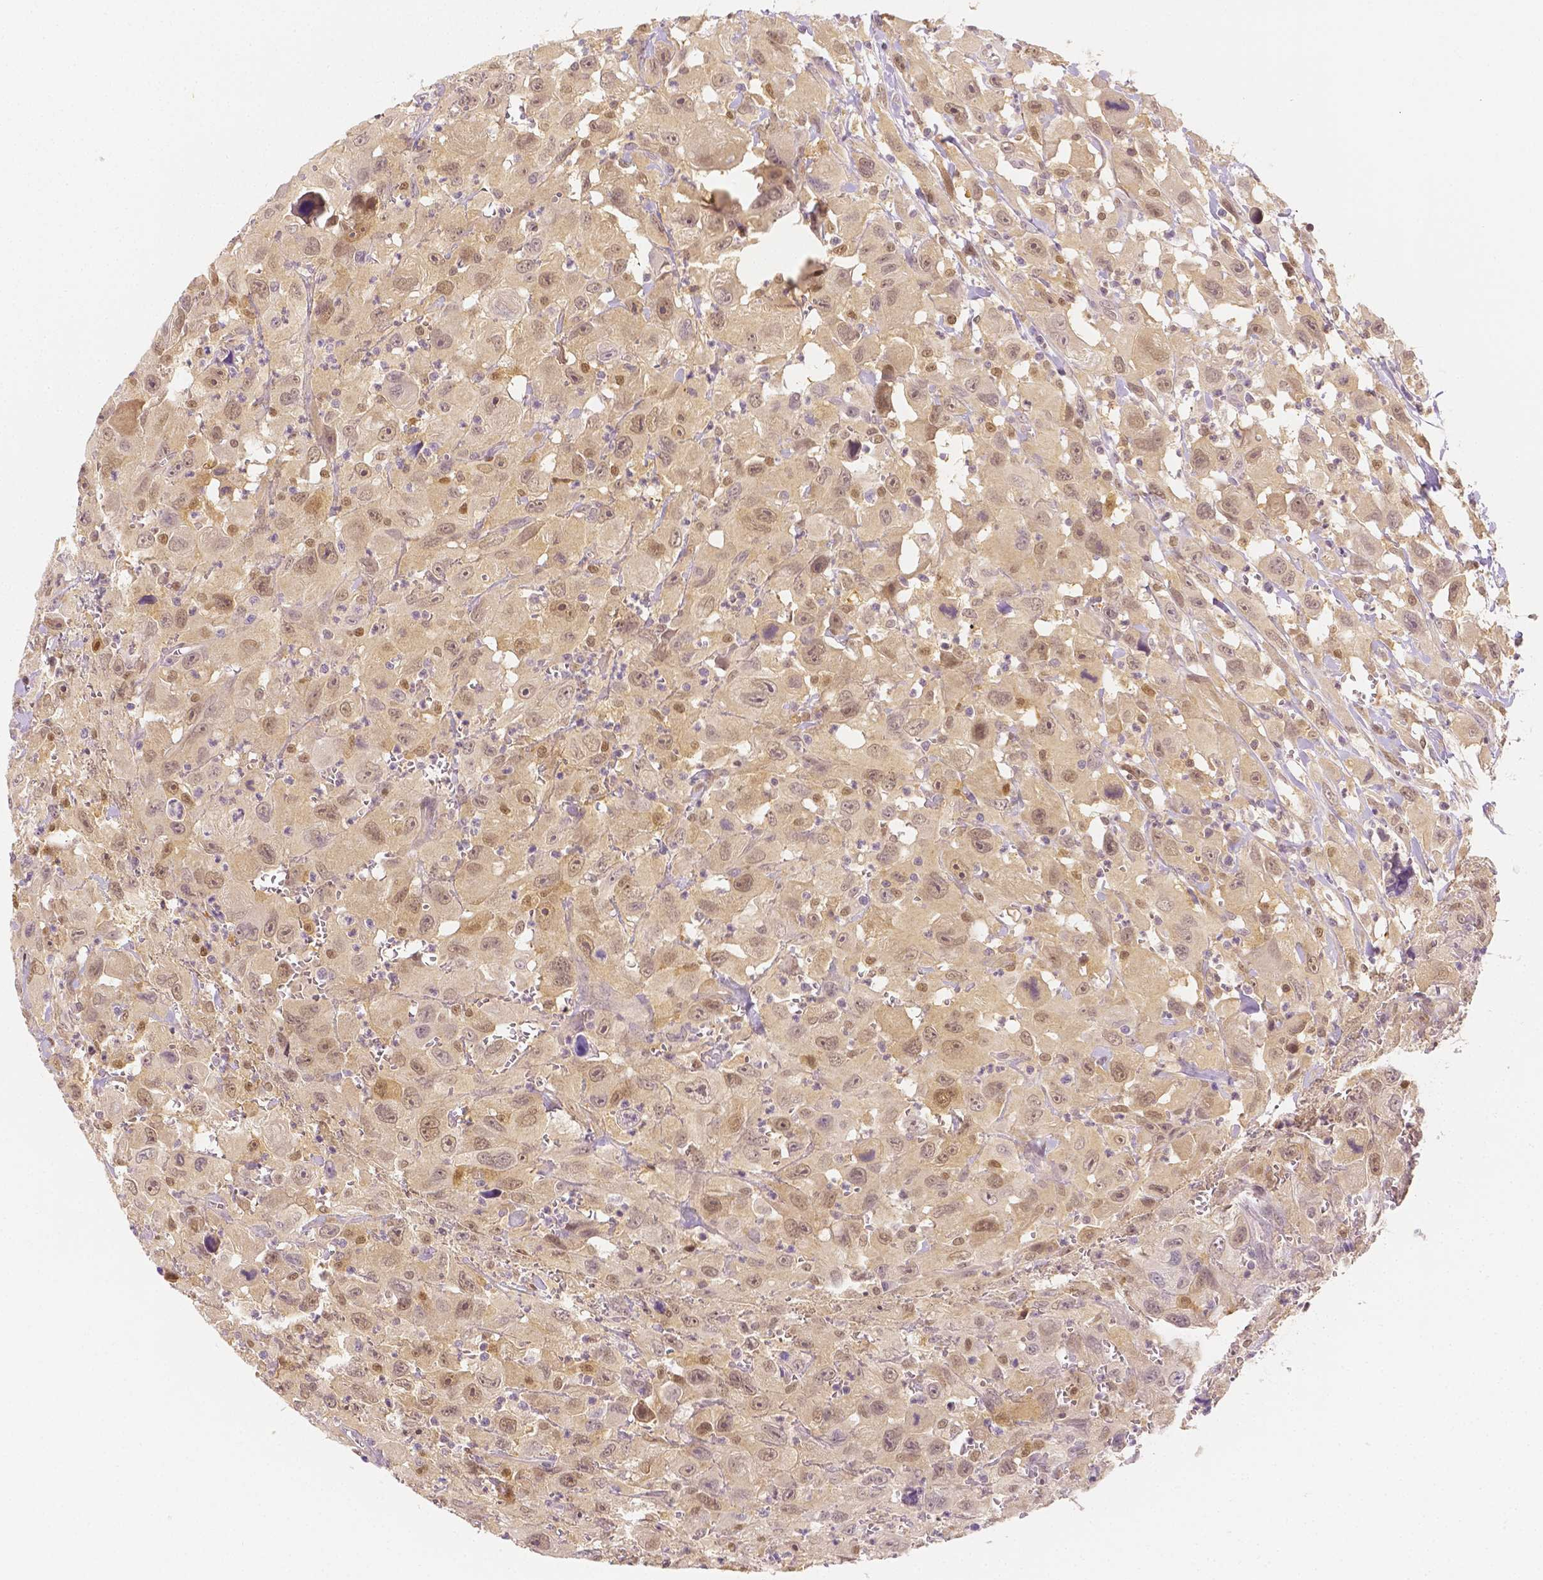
{"staining": {"intensity": "weak", "quantity": ">75%", "location": "cytoplasmic/membranous,nuclear"}, "tissue": "head and neck cancer", "cell_type": "Tumor cells", "image_type": "cancer", "snomed": [{"axis": "morphology", "description": "Squamous cell carcinoma, NOS"}, {"axis": "morphology", "description": "Squamous cell carcinoma, metastatic, NOS"}, {"axis": "topography", "description": "Oral tissue"}, {"axis": "topography", "description": "Head-Neck"}], "caption": "There is low levels of weak cytoplasmic/membranous and nuclear staining in tumor cells of head and neck cancer (metastatic squamous cell carcinoma), as demonstrated by immunohistochemical staining (brown color).", "gene": "SGTB", "patient": {"sex": "female", "age": 85}}